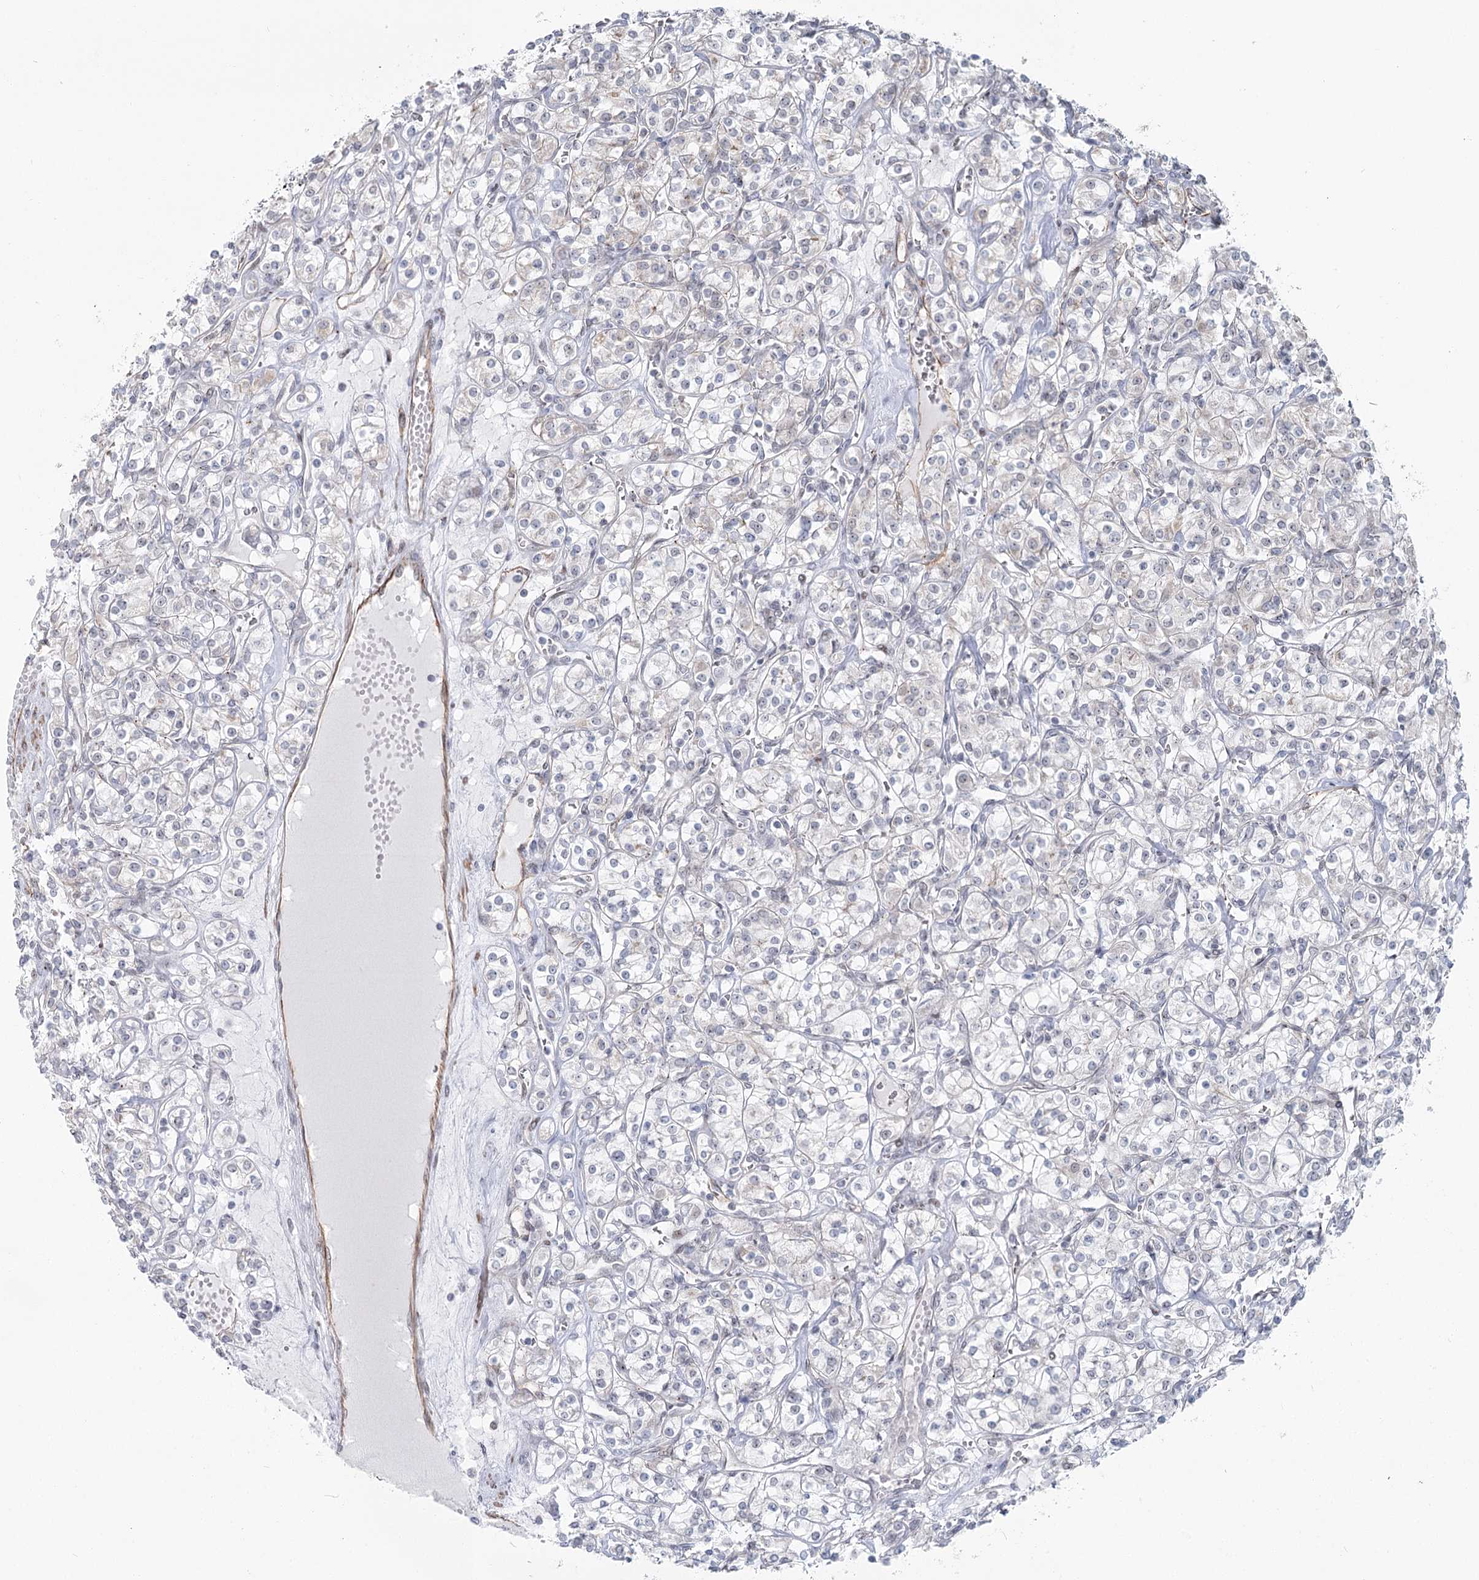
{"staining": {"intensity": "negative", "quantity": "none", "location": "none"}, "tissue": "renal cancer", "cell_type": "Tumor cells", "image_type": "cancer", "snomed": [{"axis": "morphology", "description": "Adenocarcinoma, NOS"}, {"axis": "topography", "description": "Kidney"}], "caption": "High magnification brightfield microscopy of renal cancer stained with DAB (3,3'-diaminobenzidine) (brown) and counterstained with hematoxylin (blue): tumor cells show no significant expression.", "gene": "ABHD8", "patient": {"sex": "male", "age": 77}}